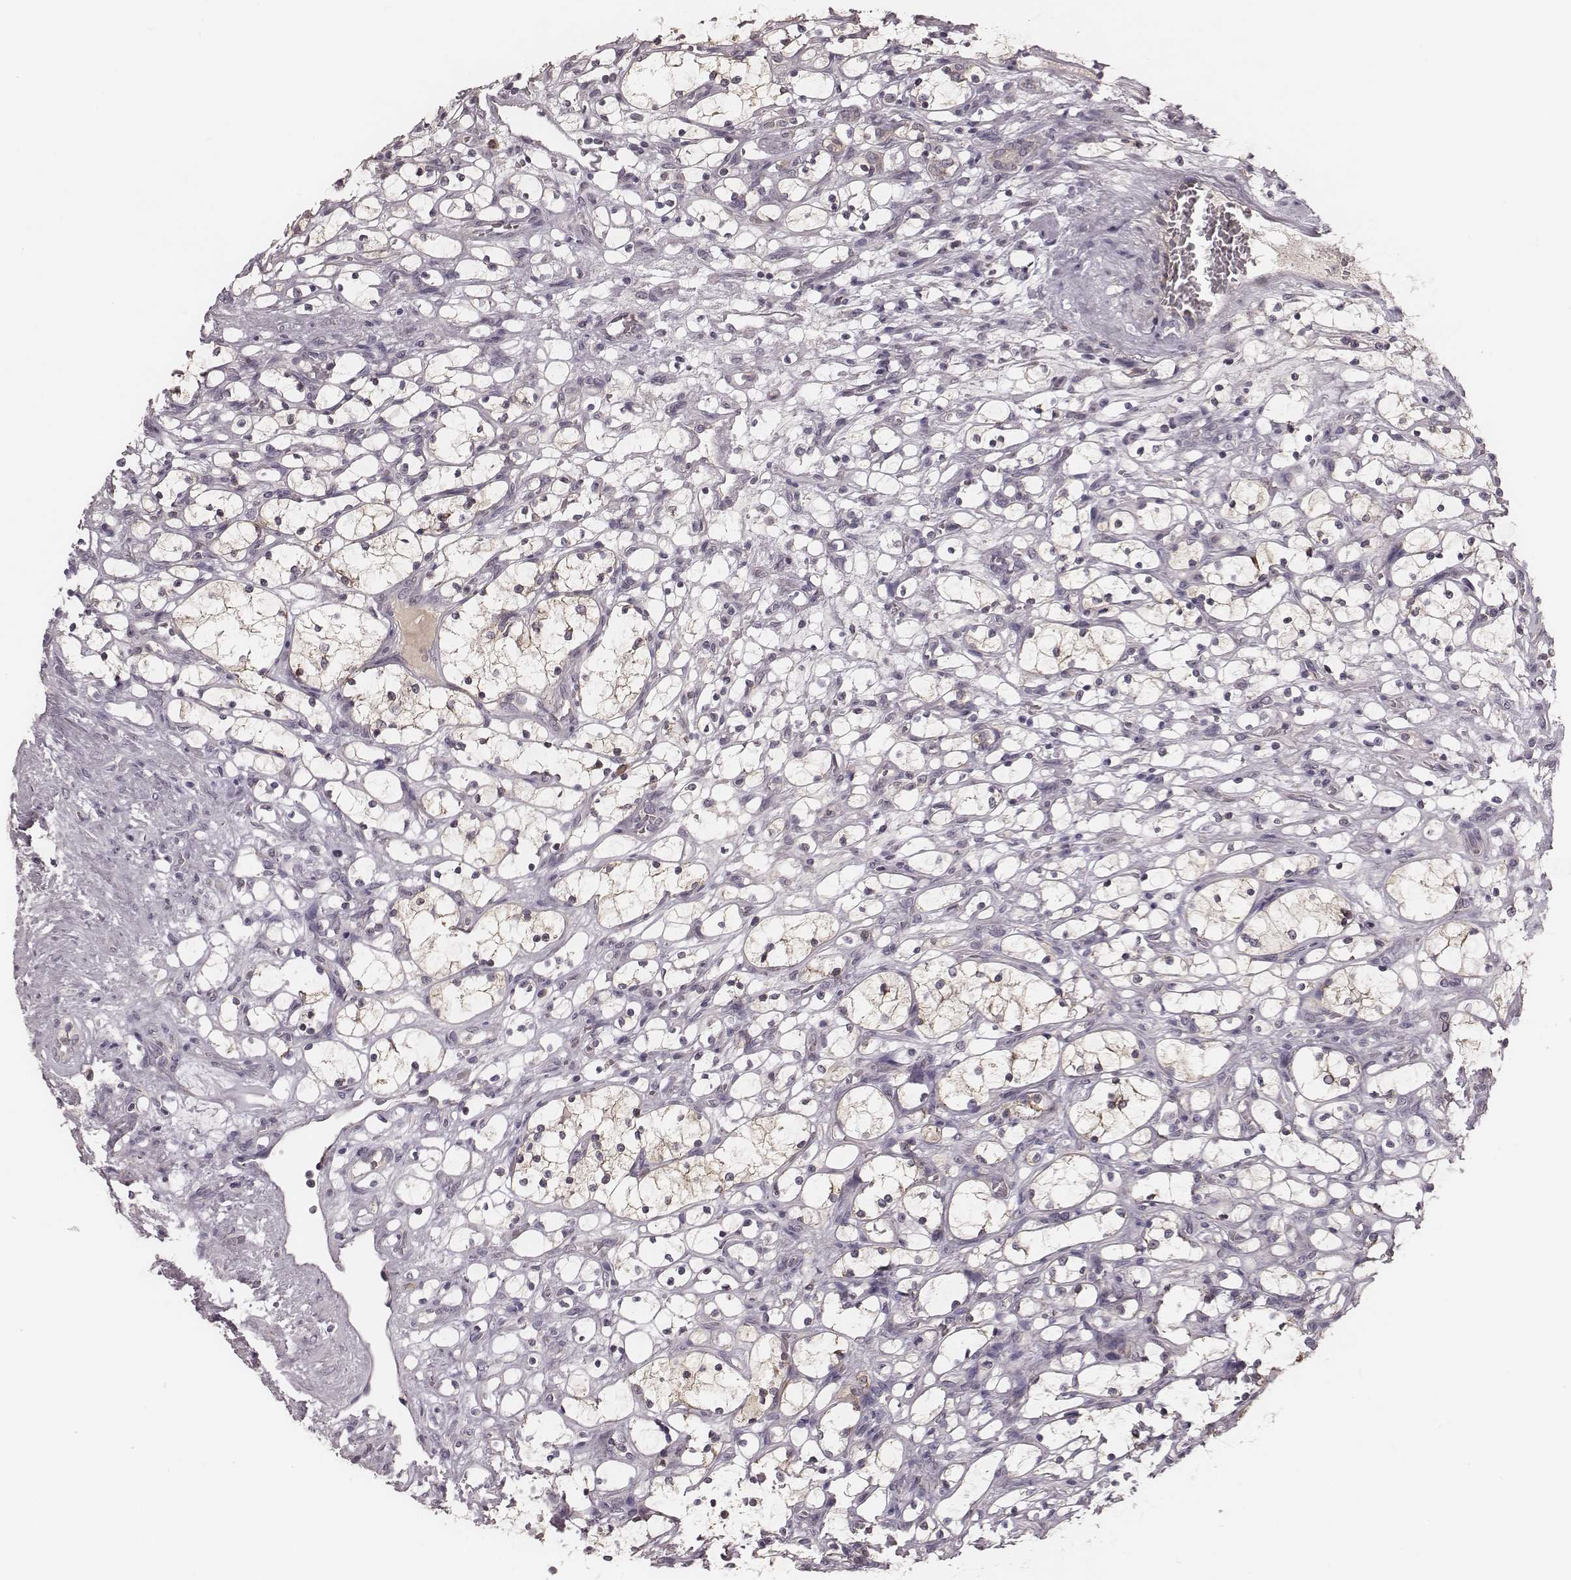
{"staining": {"intensity": "moderate", "quantity": "<25%", "location": "cytoplasmic/membranous"}, "tissue": "renal cancer", "cell_type": "Tumor cells", "image_type": "cancer", "snomed": [{"axis": "morphology", "description": "Adenocarcinoma, NOS"}, {"axis": "topography", "description": "Kidney"}], "caption": "Renal cancer (adenocarcinoma) tissue shows moderate cytoplasmic/membranous staining in about <25% of tumor cells", "gene": "P2RX5", "patient": {"sex": "female", "age": 69}}